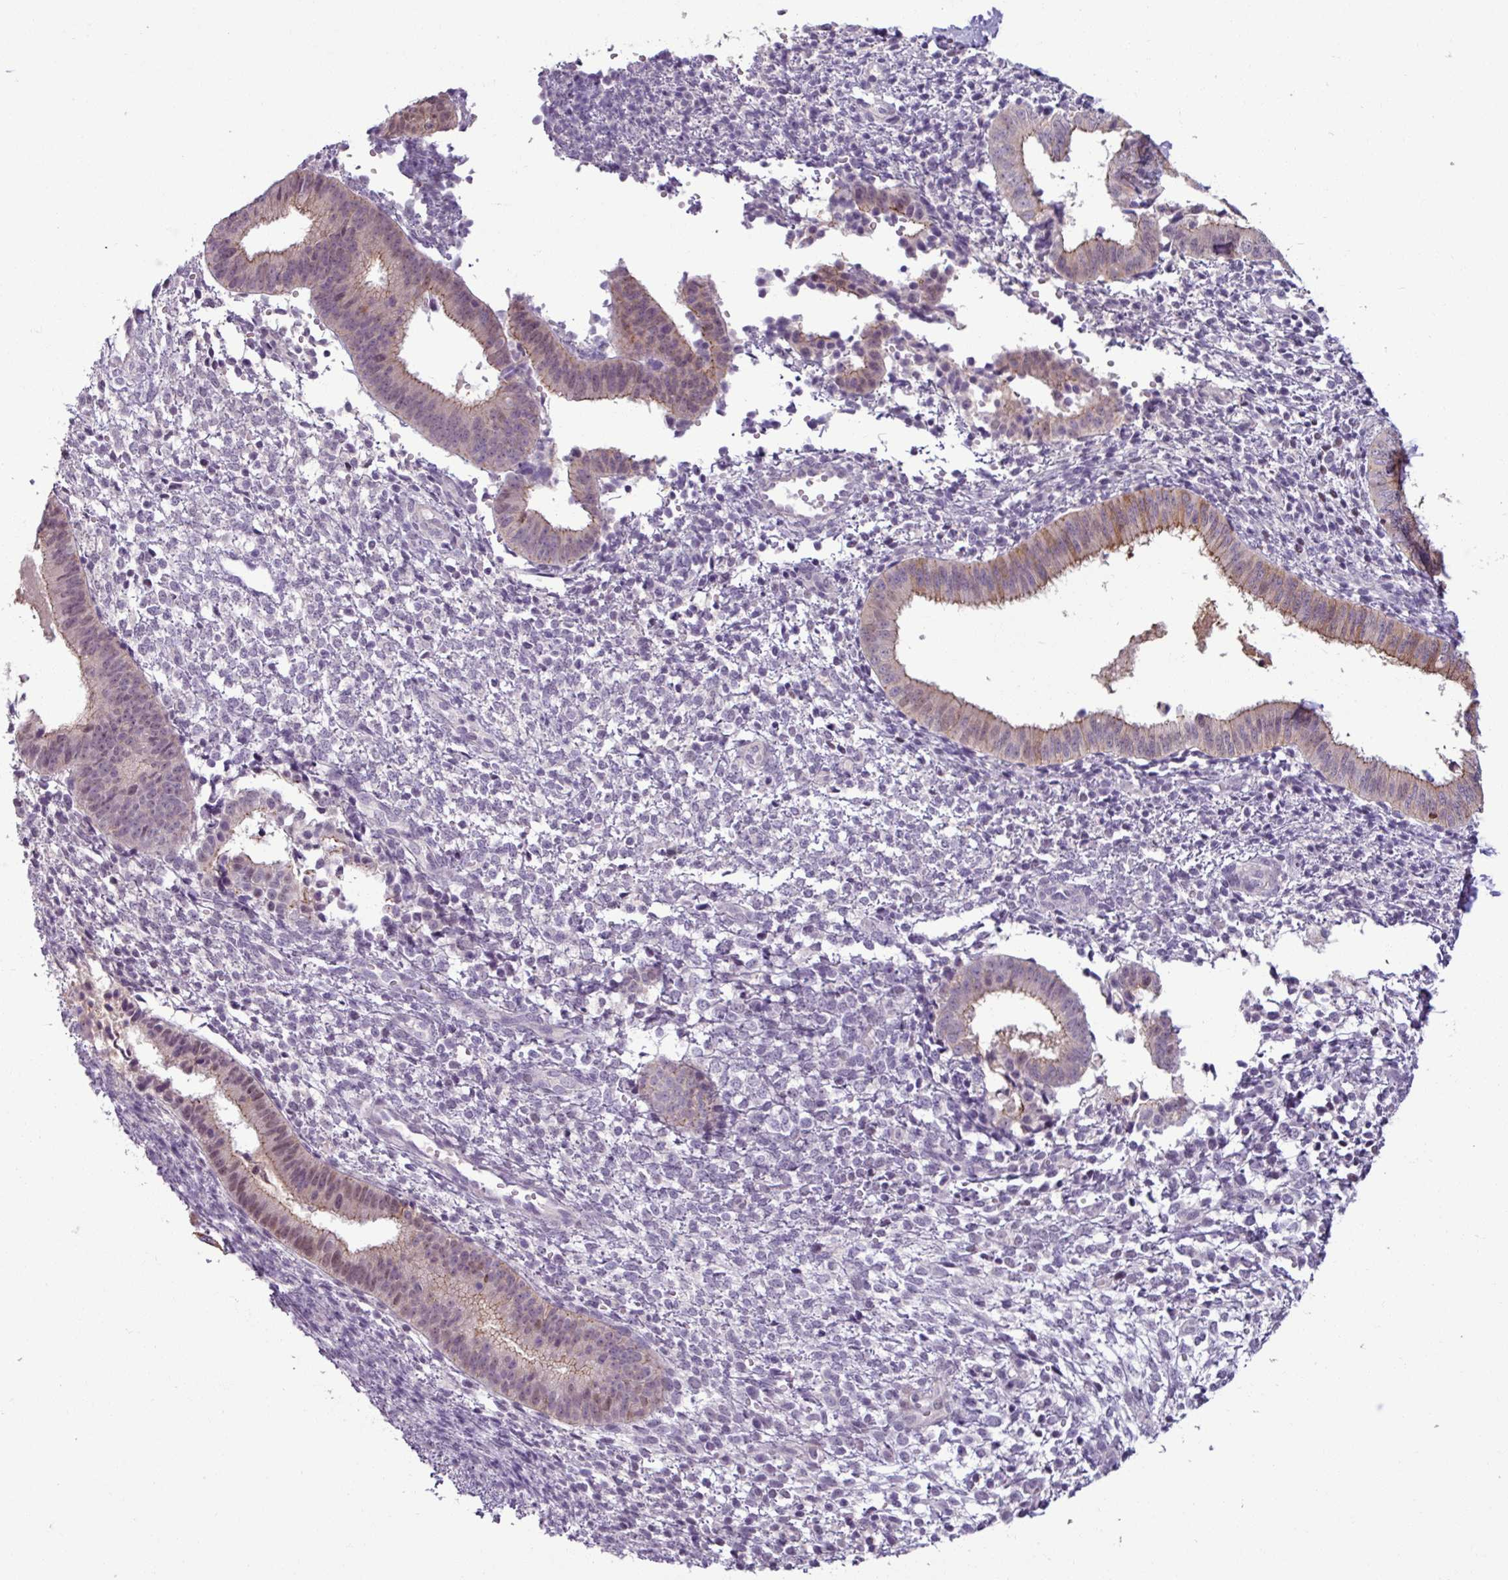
{"staining": {"intensity": "negative", "quantity": "none", "location": "none"}, "tissue": "endometrium", "cell_type": "Cells in endometrial stroma", "image_type": "normal", "snomed": [{"axis": "morphology", "description": "Normal tissue, NOS"}, {"axis": "topography", "description": "Endometrium"}], "caption": "This is a image of immunohistochemistry (IHC) staining of normal endometrium, which shows no positivity in cells in endometrial stroma.", "gene": "PNMA6A", "patient": {"sex": "female", "age": 49}}